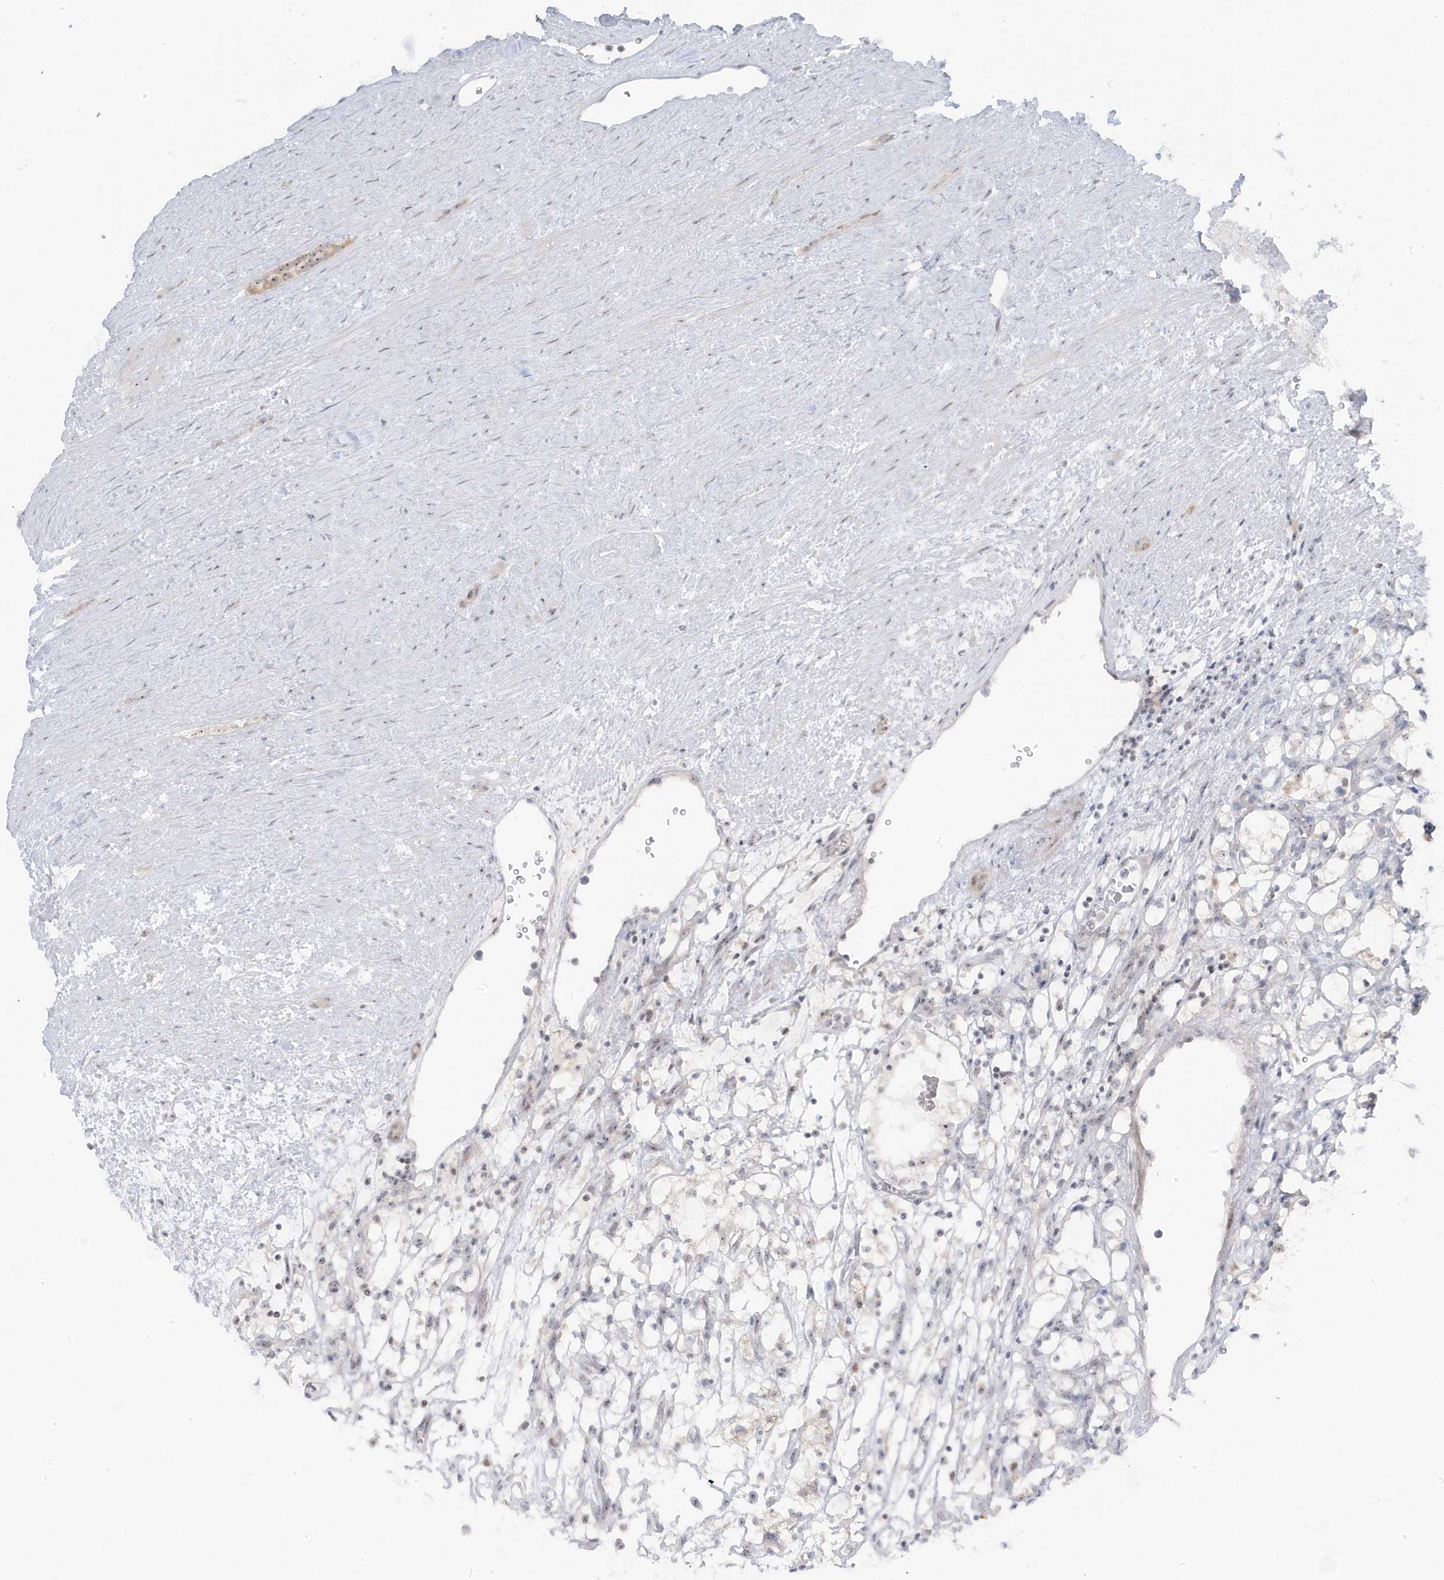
{"staining": {"intensity": "weak", "quantity": "<25%", "location": "nuclear"}, "tissue": "renal cancer", "cell_type": "Tumor cells", "image_type": "cancer", "snomed": [{"axis": "morphology", "description": "Adenocarcinoma, NOS"}, {"axis": "topography", "description": "Kidney"}], "caption": "High magnification brightfield microscopy of renal adenocarcinoma stained with DAB (brown) and counterstained with hematoxylin (blue): tumor cells show no significant expression.", "gene": "TSEN15", "patient": {"sex": "female", "age": 69}}